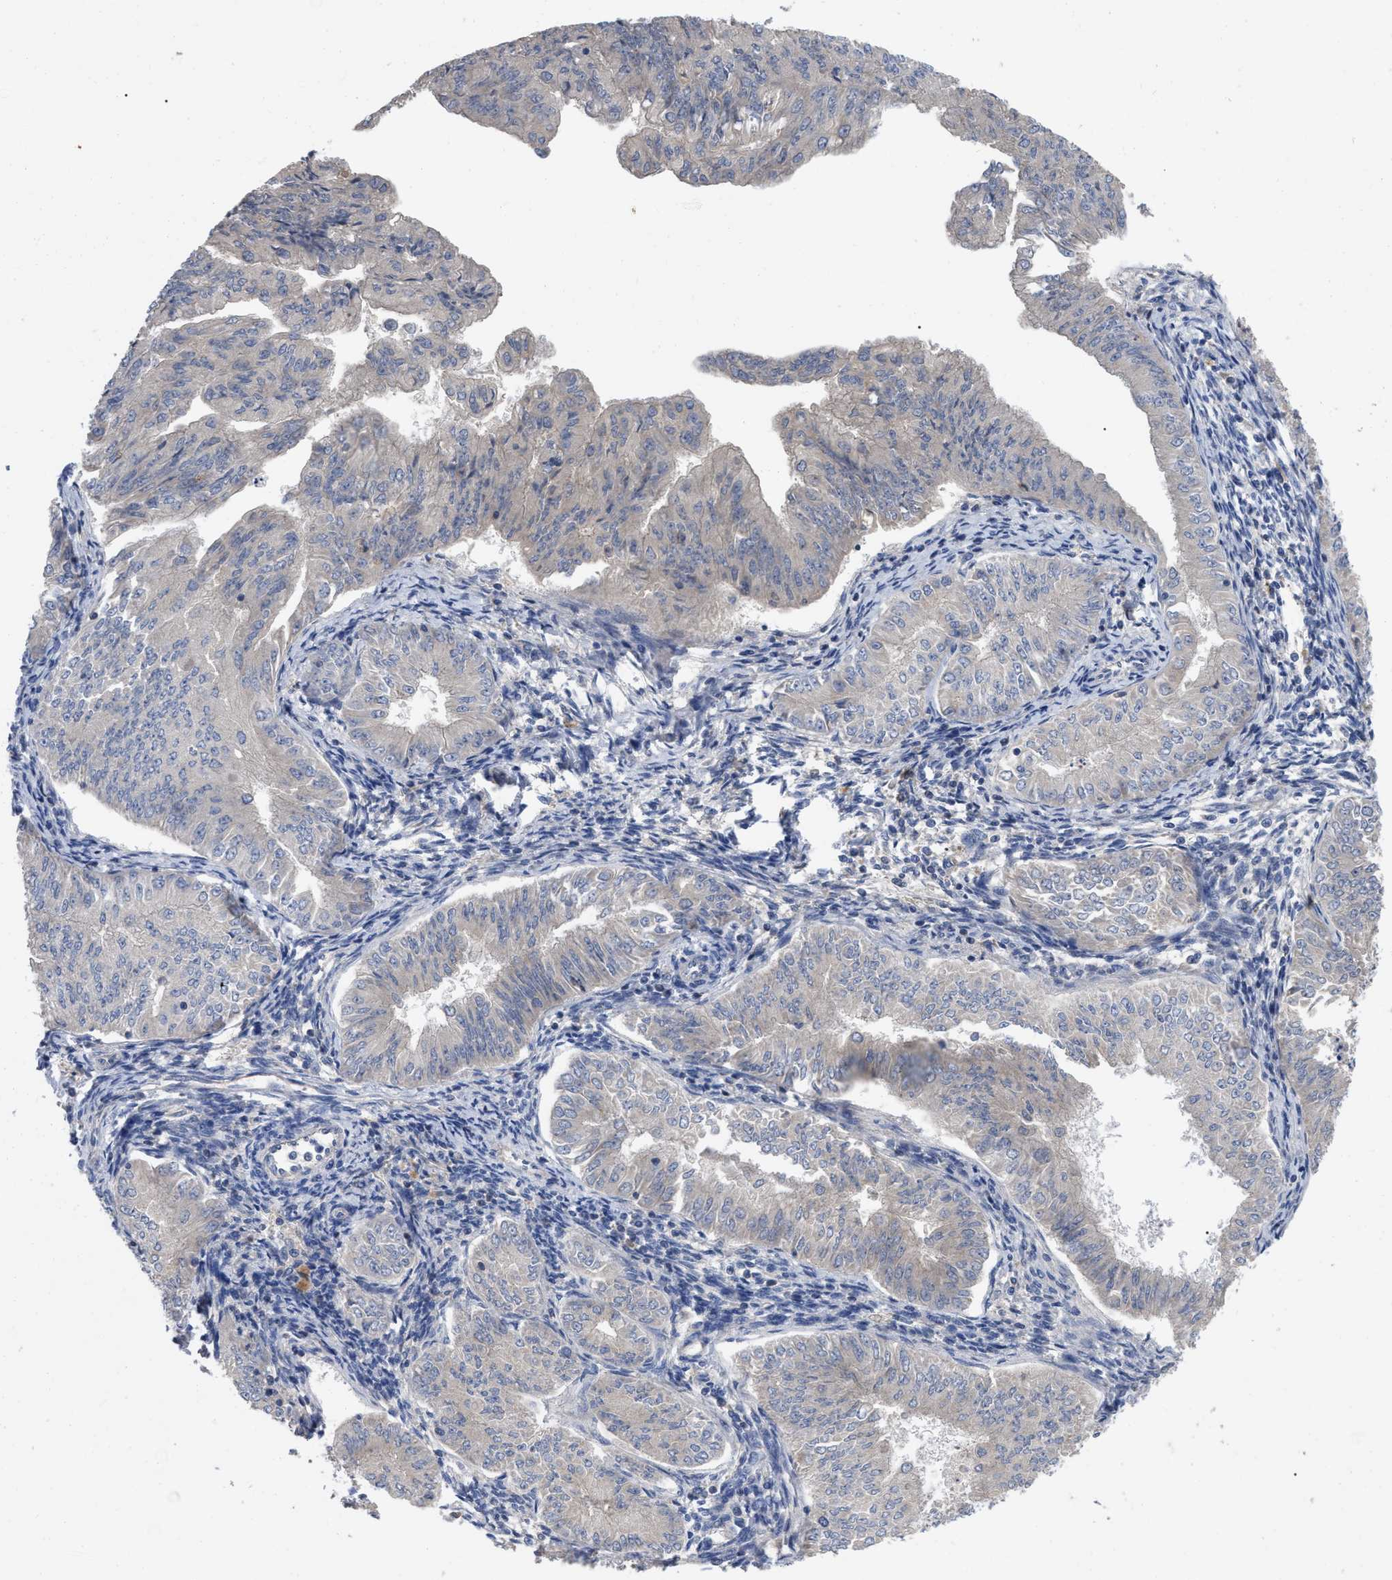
{"staining": {"intensity": "negative", "quantity": "none", "location": "none"}, "tissue": "endometrial cancer", "cell_type": "Tumor cells", "image_type": "cancer", "snomed": [{"axis": "morphology", "description": "Normal tissue, NOS"}, {"axis": "morphology", "description": "Adenocarcinoma, NOS"}, {"axis": "topography", "description": "Endometrium"}], "caption": "Photomicrograph shows no protein positivity in tumor cells of adenocarcinoma (endometrial) tissue.", "gene": "RAP1GDS1", "patient": {"sex": "female", "age": 53}}